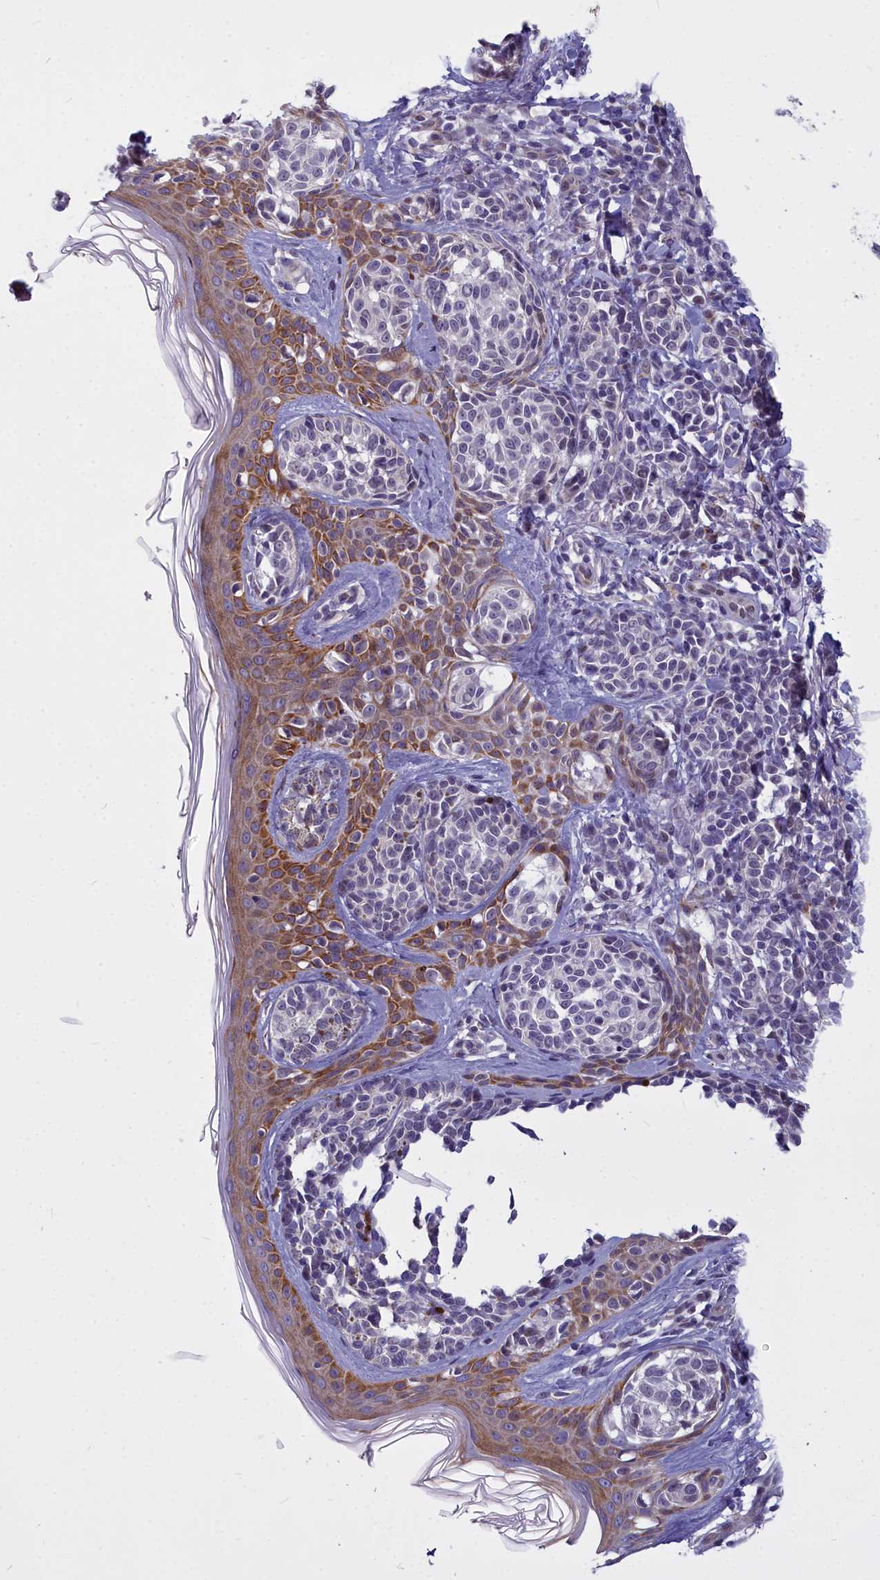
{"staining": {"intensity": "negative", "quantity": "none", "location": "none"}, "tissue": "melanoma", "cell_type": "Tumor cells", "image_type": "cancer", "snomed": [{"axis": "morphology", "description": "Malignant melanoma, NOS"}, {"axis": "topography", "description": "Skin of upper extremity"}], "caption": "Tumor cells show no significant protein positivity in melanoma.", "gene": "WDPCP", "patient": {"sex": "male", "age": 40}}